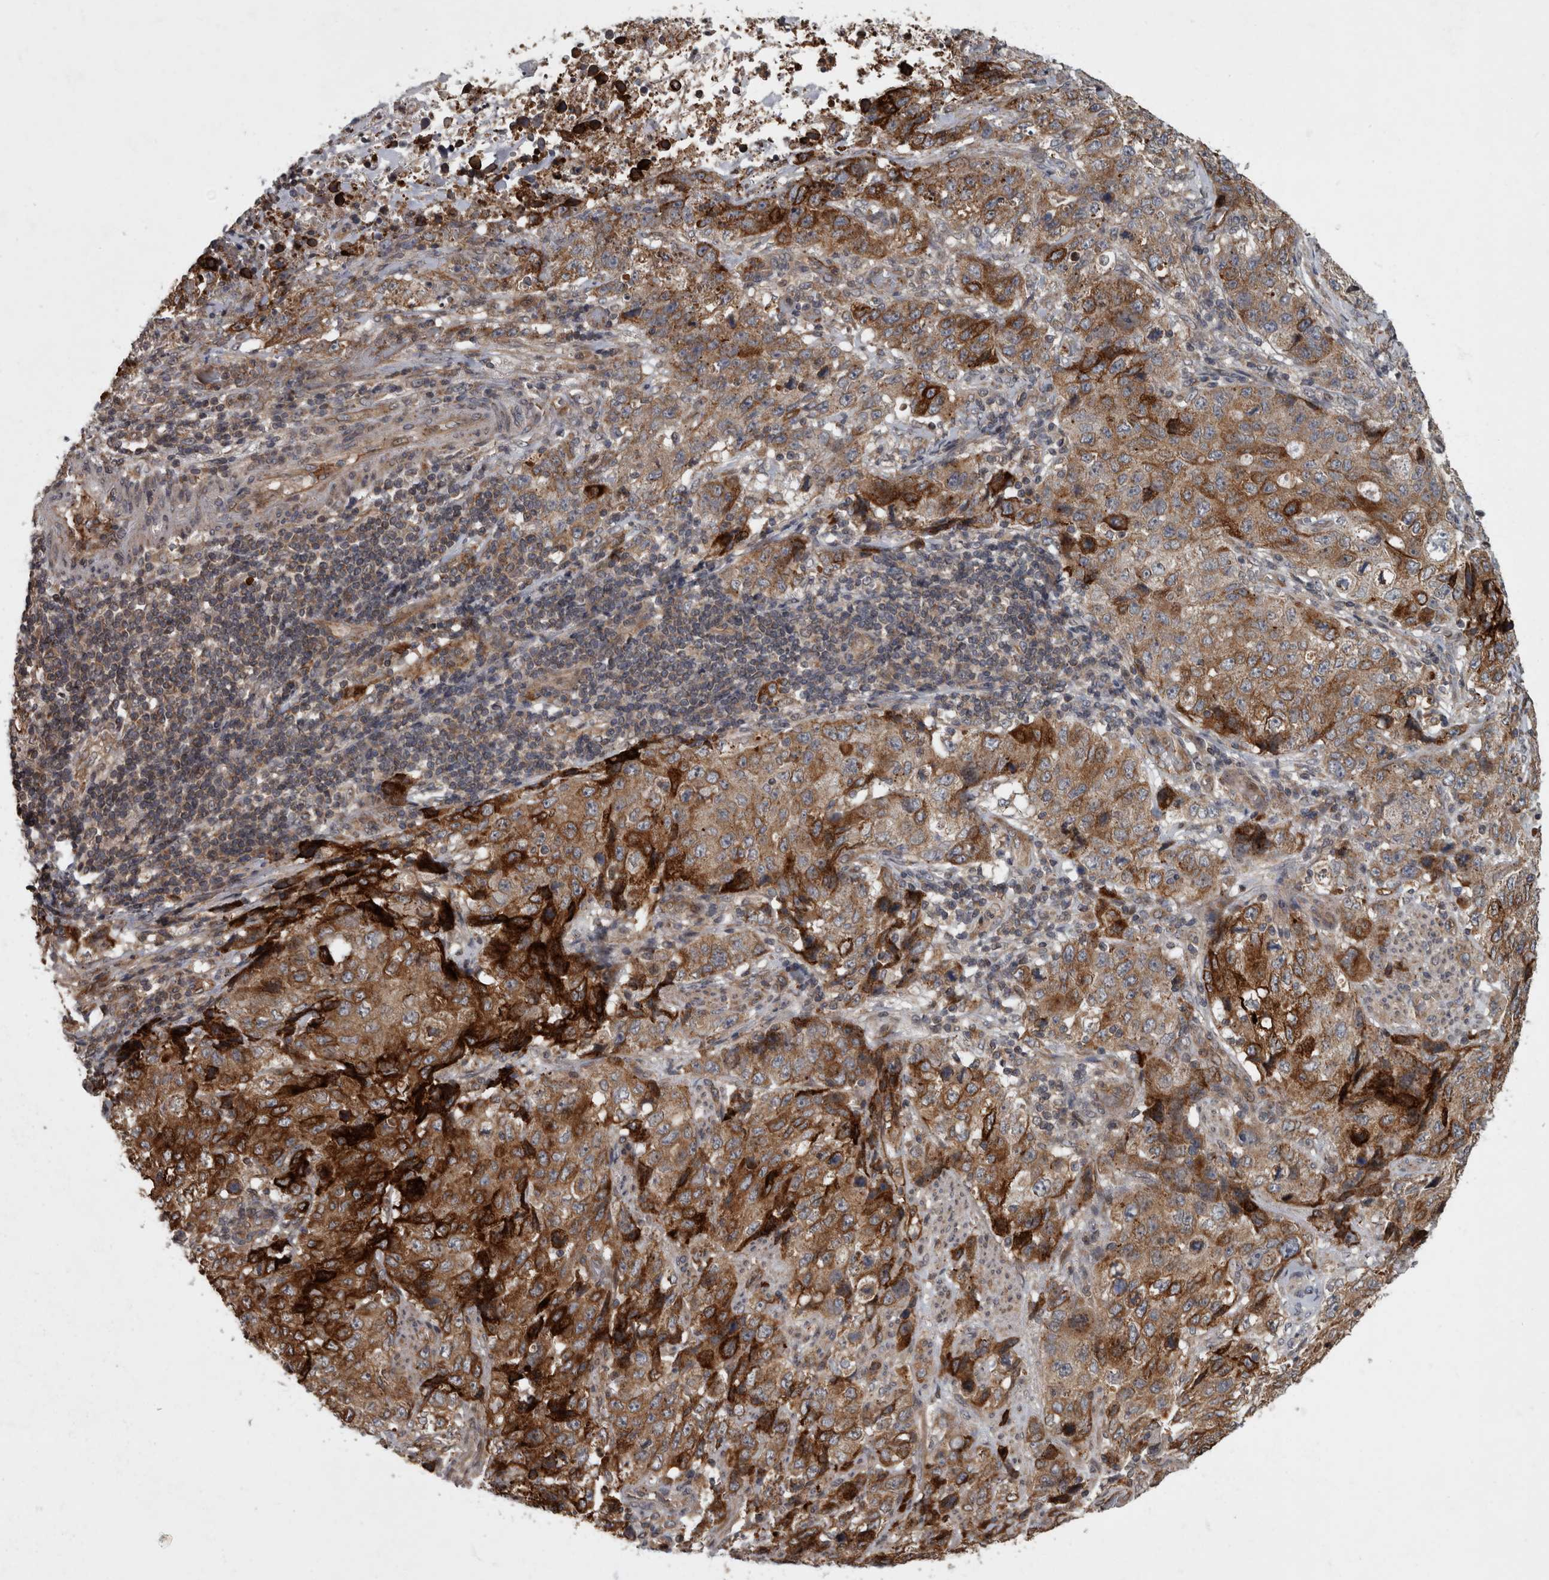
{"staining": {"intensity": "strong", "quantity": "25%-75%", "location": "cytoplasmic/membranous"}, "tissue": "stomach cancer", "cell_type": "Tumor cells", "image_type": "cancer", "snomed": [{"axis": "morphology", "description": "Adenocarcinoma, NOS"}, {"axis": "topography", "description": "Stomach"}], "caption": "Tumor cells exhibit high levels of strong cytoplasmic/membranous positivity in about 25%-75% of cells in human stomach adenocarcinoma.", "gene": "VEGFD", "patient": {"sex": "male", "age": 48}}